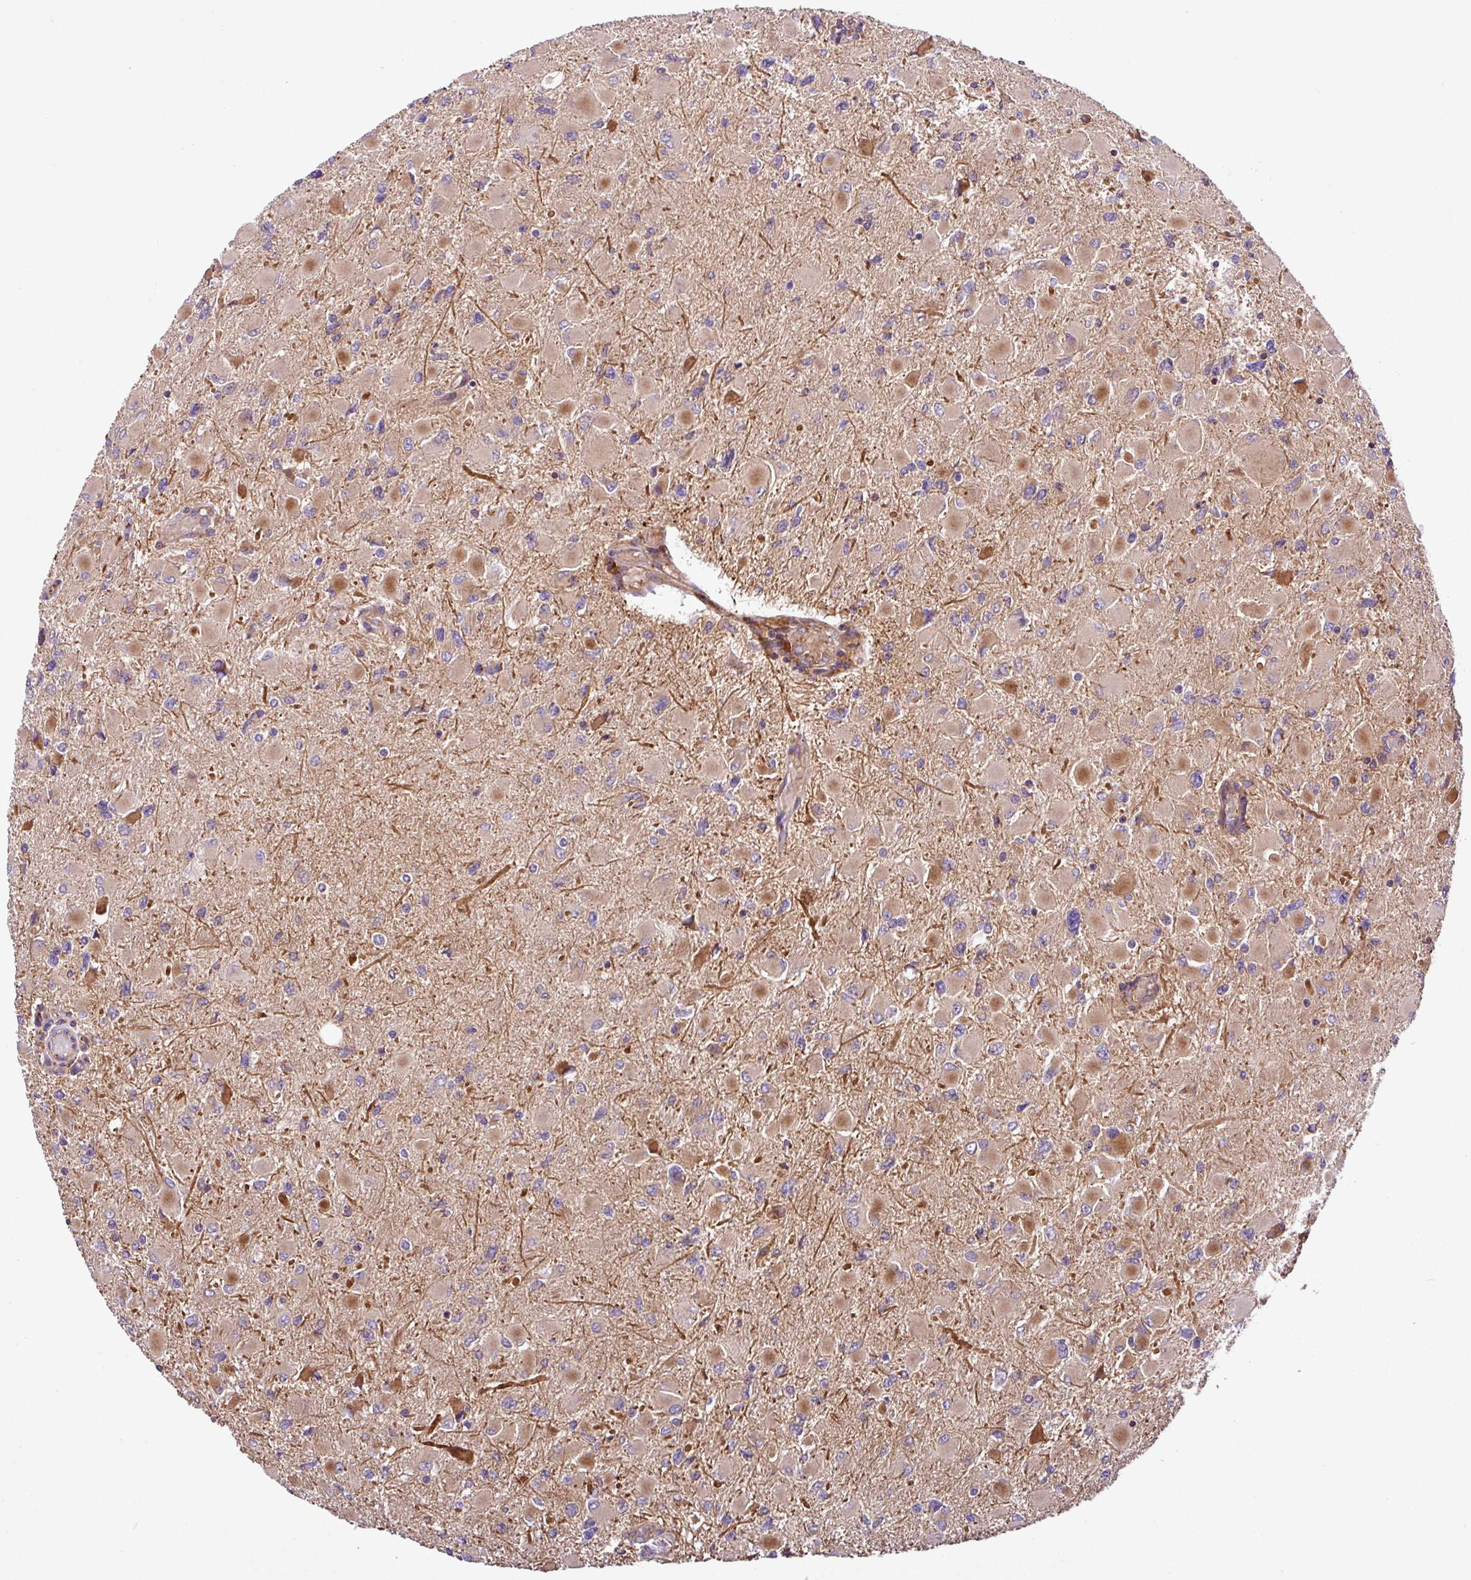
{"staining": {"intensity": "moderate", "quantity": "25%-75%", "location": "cytoplasmic/membranous"}, "tissue": "glioma", "cell_type": "Tumor cells", "image_type": "cancer", "snomed": [{"axis": "morphology", "description": "Glioma, malignant, High grade"}, {"axis": "topography", "description": "Cerebral cortex"}], "caption": "A high-resolution photomicrograph shows immunohistochemistry staining of malignant high-grade glioma, which shows moderate cytoplasmic/membranous positivity in approximately 25%-75% of tumor cells. (DAB = brown stain, brightfield microscopy at high magnification).", "gene": "ZNF266", "patient": {"sex": "female", "age": 36}}